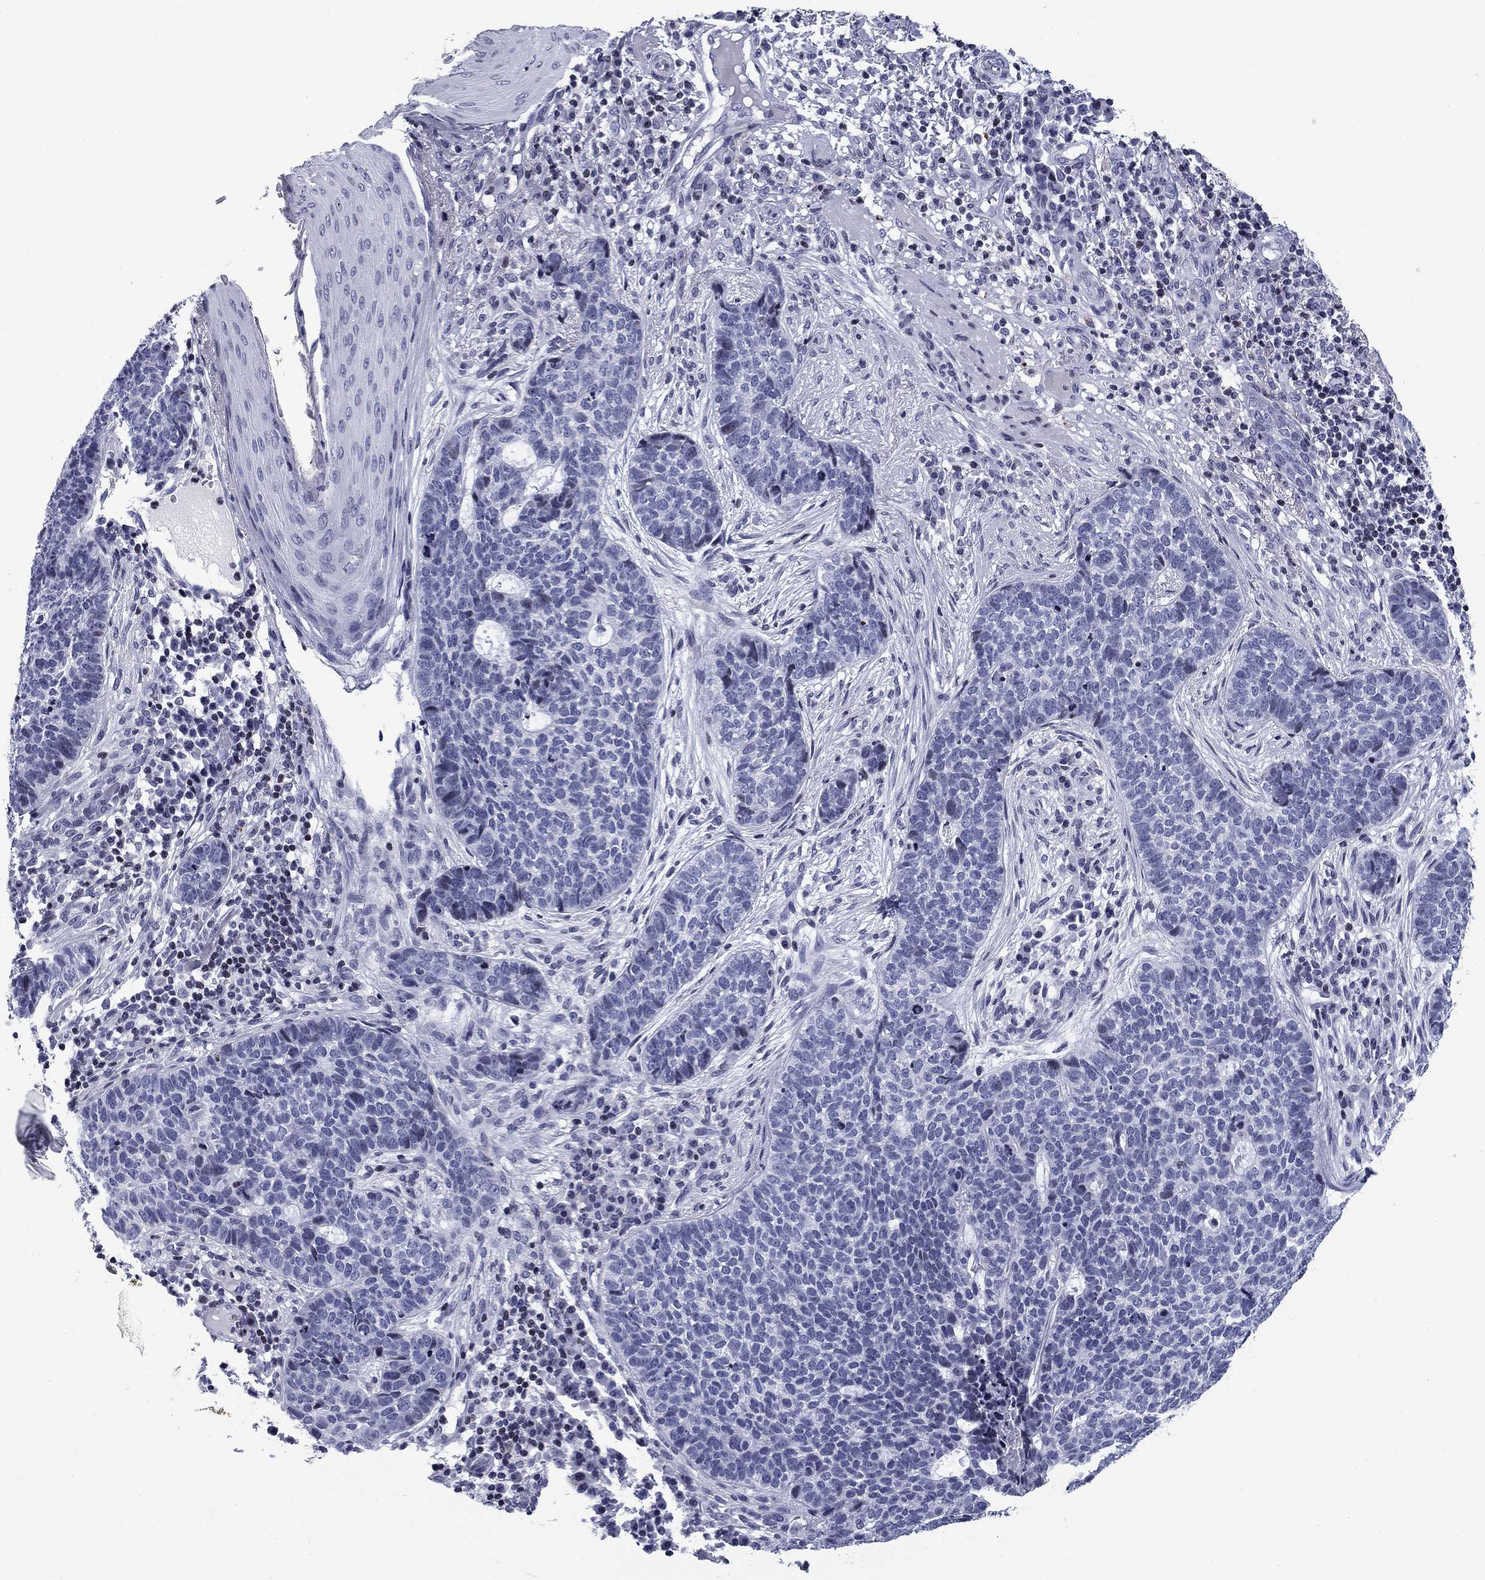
{"staining": {"intensity": "negative", "quantity": "none", "location": "none"}, "tissue": "skin cancer", "cell_type": "Tumor cells", "image_type": "cancer", "snomed": [{"axis": "morphology", "description": "Basal cell carcinoma"}, {"axis": "topography", "description": "Skin"}], "caption": "Protein analysis of skin basal cell carcinoma reveals no significant positivity in tumor cells.", "gene": "CCDC144A", "patient": {"sex": "female", "age": 69}}